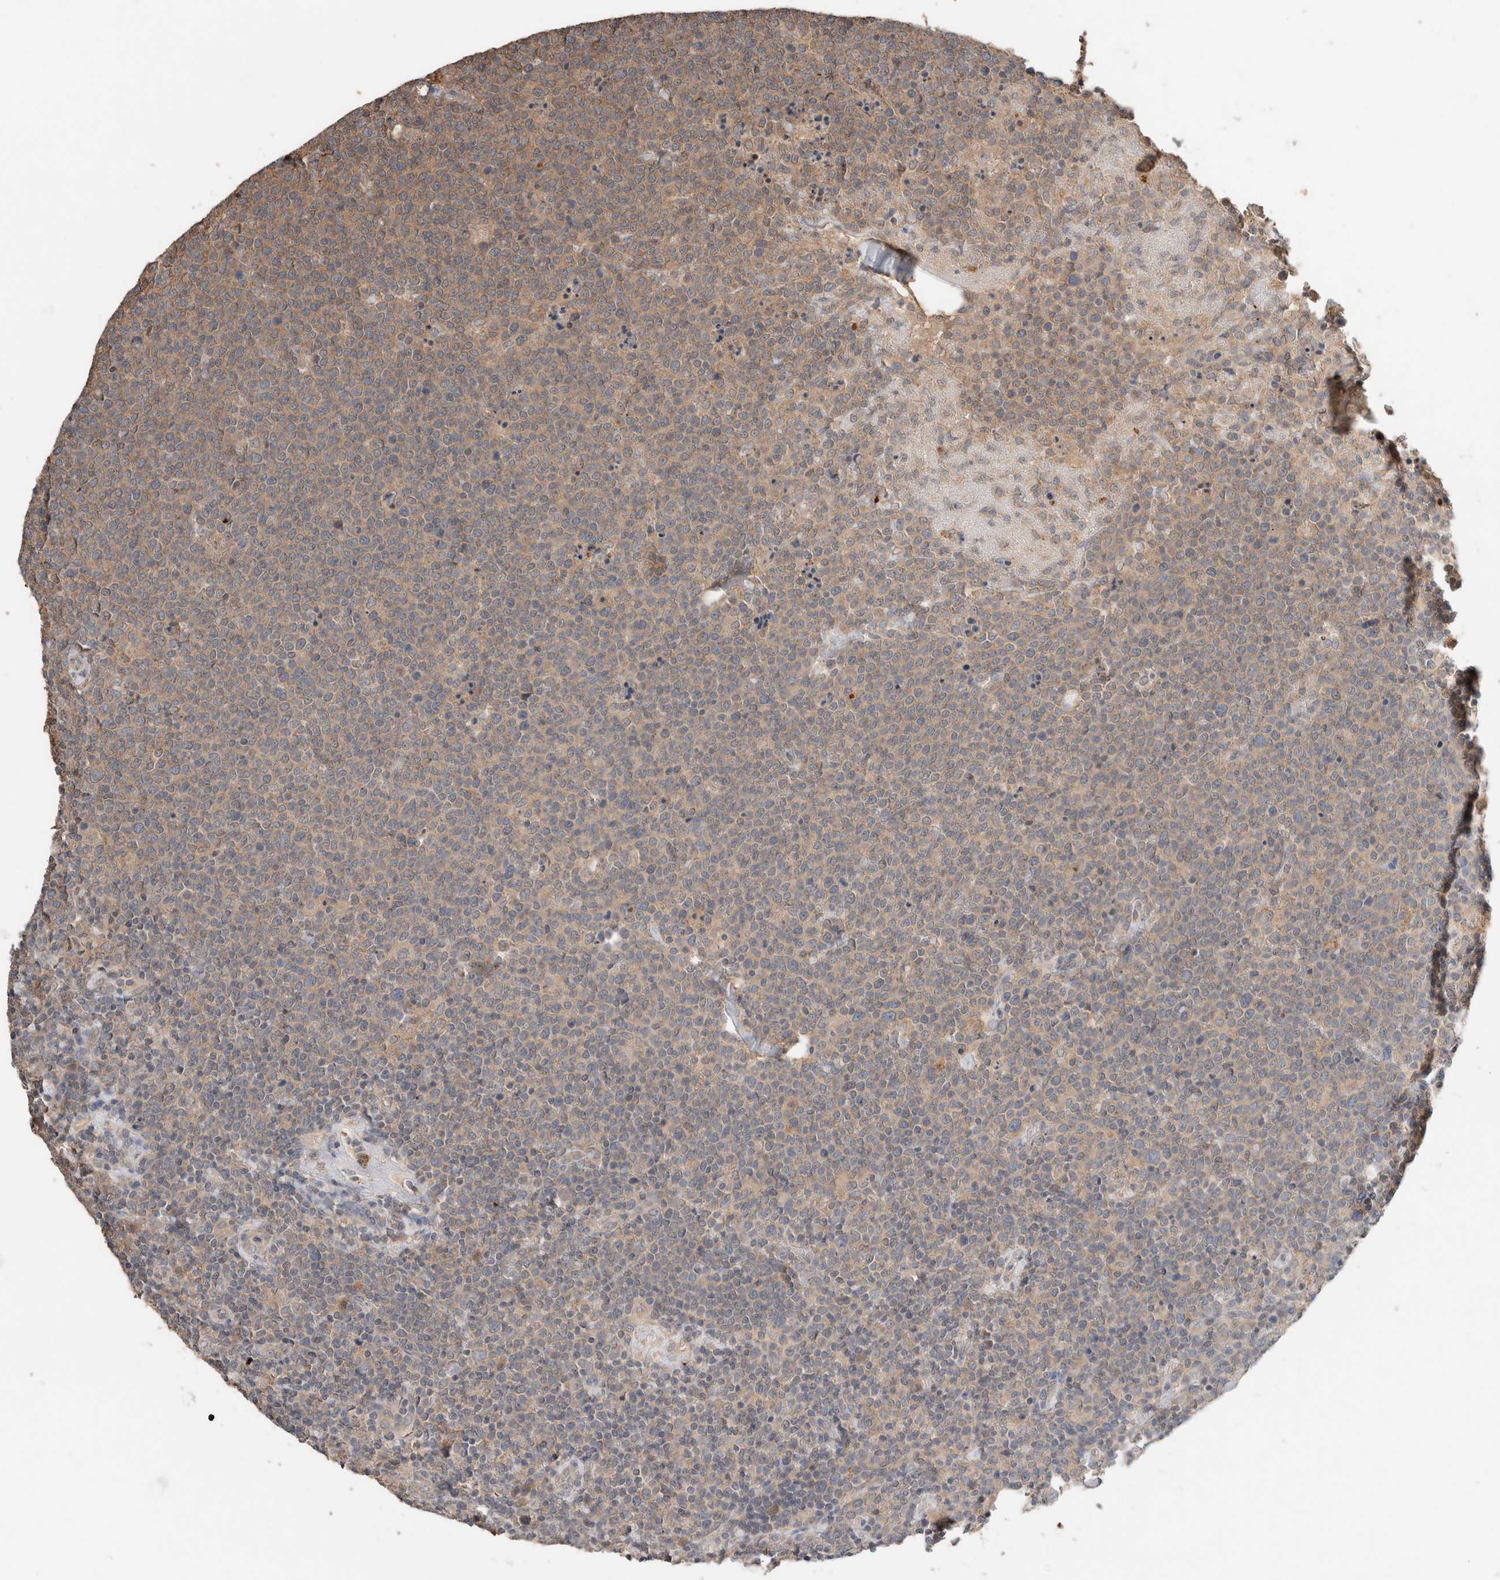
{"staining": {"intensity": "weak", "quantity": "25%-75%", "location": "cytoplasmic/membranous"}, "tissue": "lymphoma", "cell_type": "Tumor cells", "image_type": "cancer", "snomed": [{"axis": "morphology", "description": "Malignant lymphoma, non-Hodgkin's type, High grade"}, {"axis": "topography", "description": "Lymph node"}], "caption": "About 25%-75% of tumor cells in human malignant lymphoma, non-Hodgkin's type (high-grade) demonstrate weak cytoplasmic/membranous protein expression as visualized by brown immunohistochemical staining.", "gene": "ERAP2", "patient": {"sex": "male", "age": 61}}